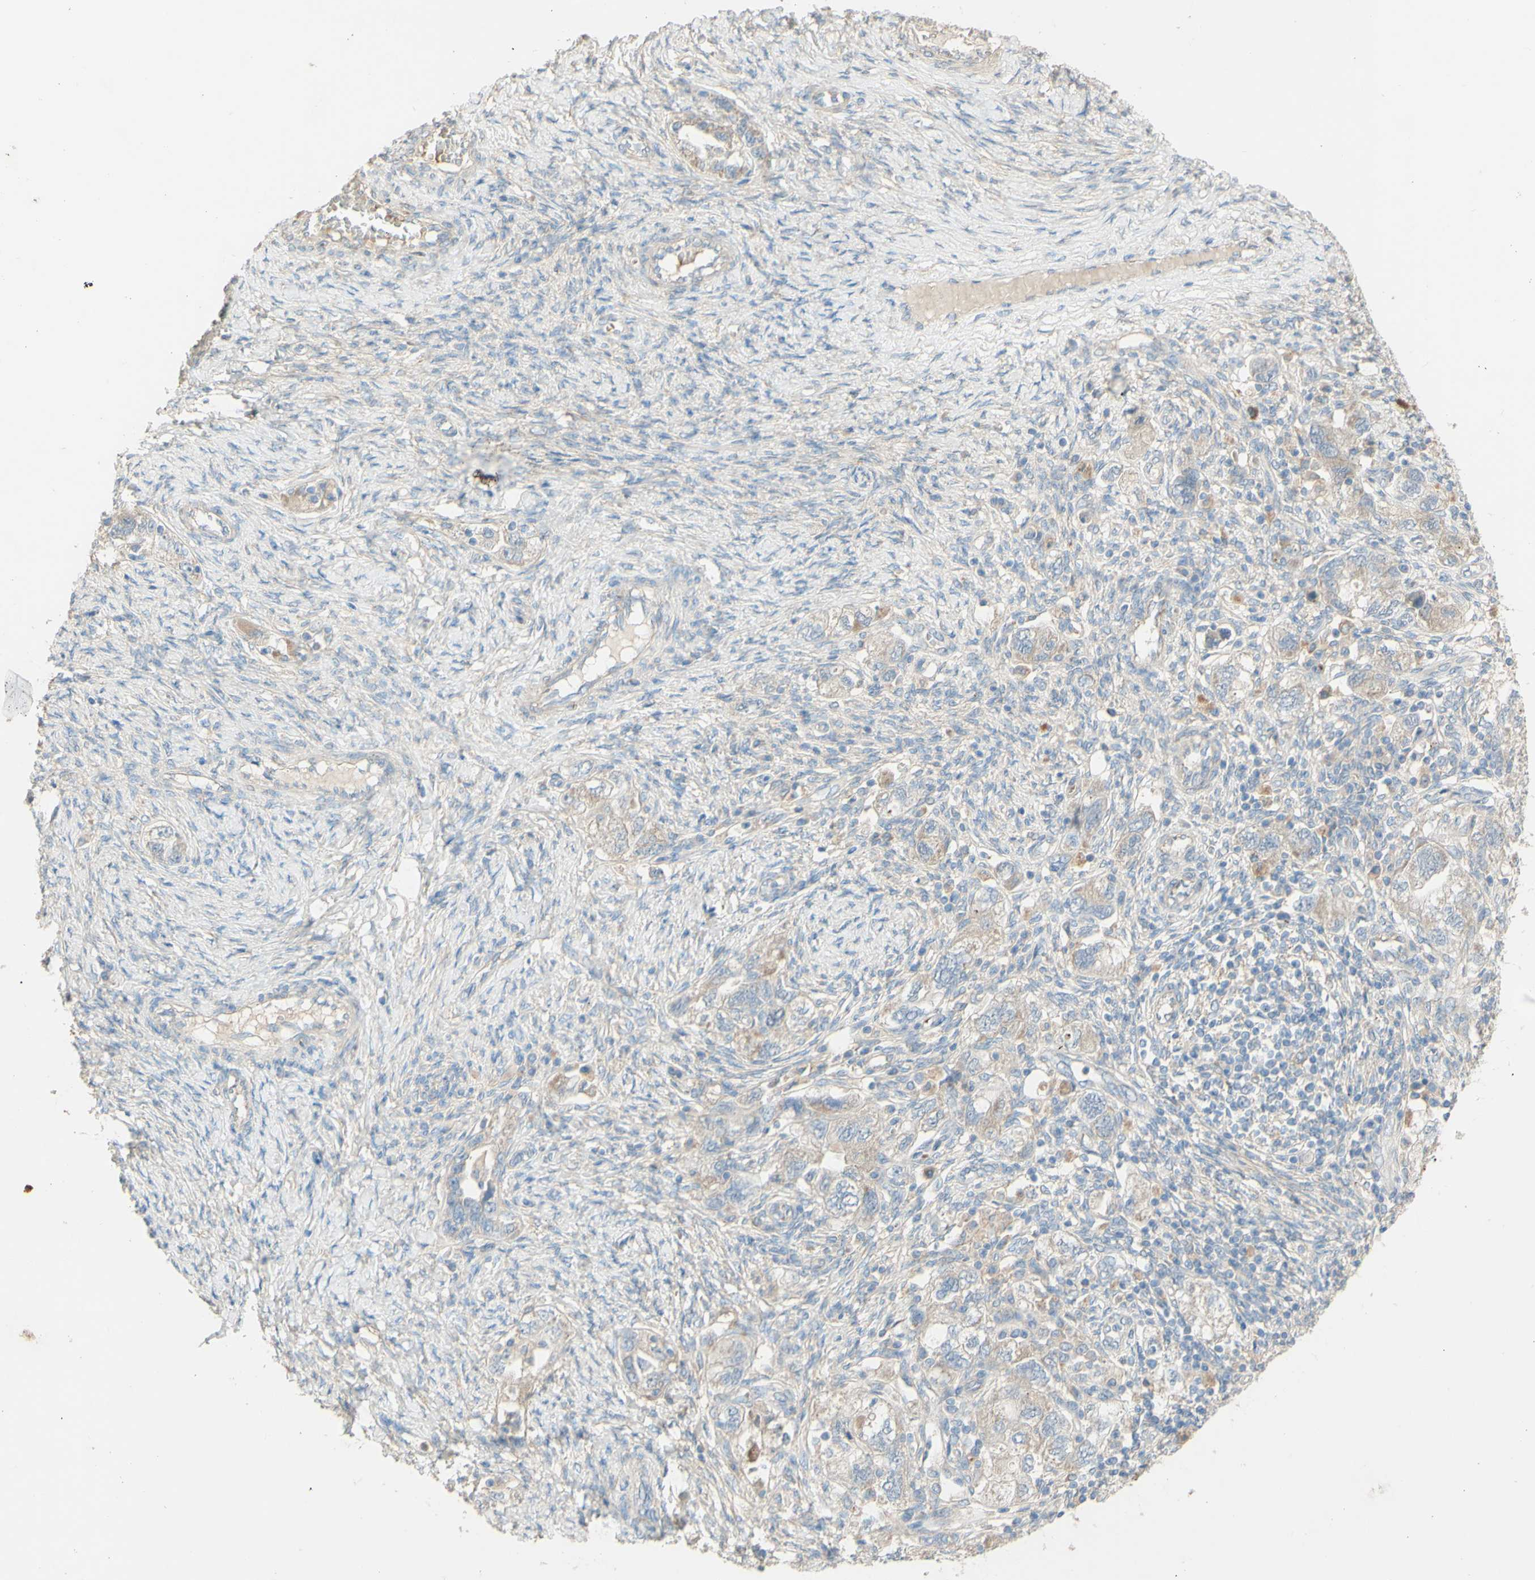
{"staining": {"intensity": "weak", "quantity": ">75%", "location": "cytoplasmic/membranous"}, "tissue": "ovarian cancer", "cell_type": "Tumor cells", "image_type": "cancer", "snomed": [{"axis": "morphology", "description": "Carcinoma, NOS"}, {"axis": "morphology", "description": "Cystadenocarcinoma, serous, NOS"}, {"axis": "topography", "description": "Ovary"}], "caption": "Ovarian cancer (serous cystadenocarcinoma) tissue demonstrates weak cytoplasmic/membranous positivity in approximately >75% of tumor cells (DAB (3,3'-diaminobenzidine) = brown stain, brightfield microscopy at high magnification).", "gene": "DKK3", "patient": {"sex": "female", "age": 69}}